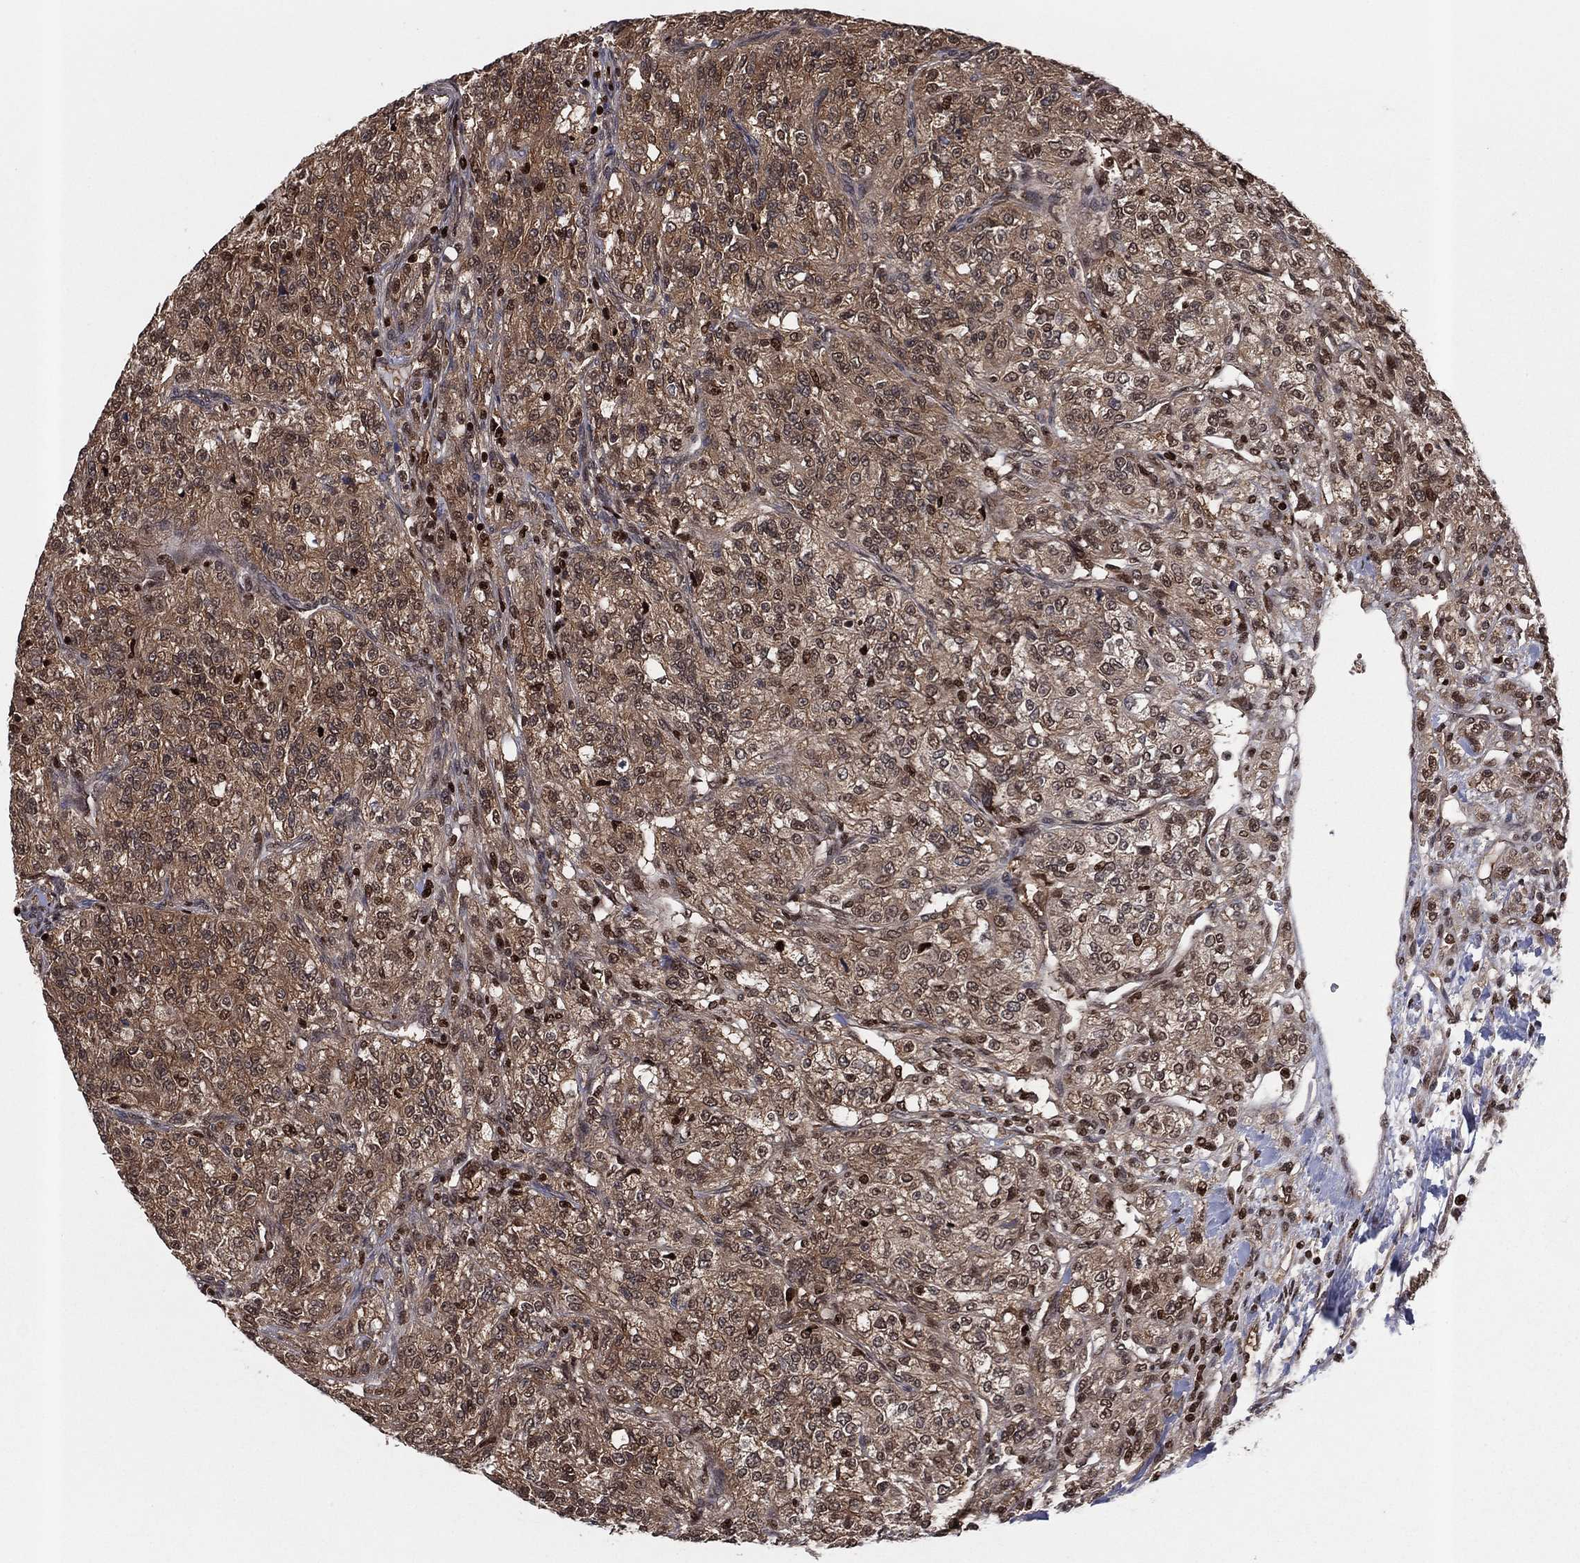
{"staining": {"intensity": "strong", "quantity": ">75%", "location": "cytoplasmic/membranous,nuclear"}, "tissue": "renal cancer", "cell_type": "Tumor cells", "image_type": "cancer", "snomed": [{"axis": "morphology", "description": "Adenocarcinoma, NOS"}, {"axis": "topography", "description": "Kidney"}], "caption": "An image of human adenocarcinoma (renal) stained for a protein shows strong cytoplasmic/membranous and nuclear brown staining in tumor cells.", "gene": "PSMA1", "patient": {"sex": "female", "age": 63}}